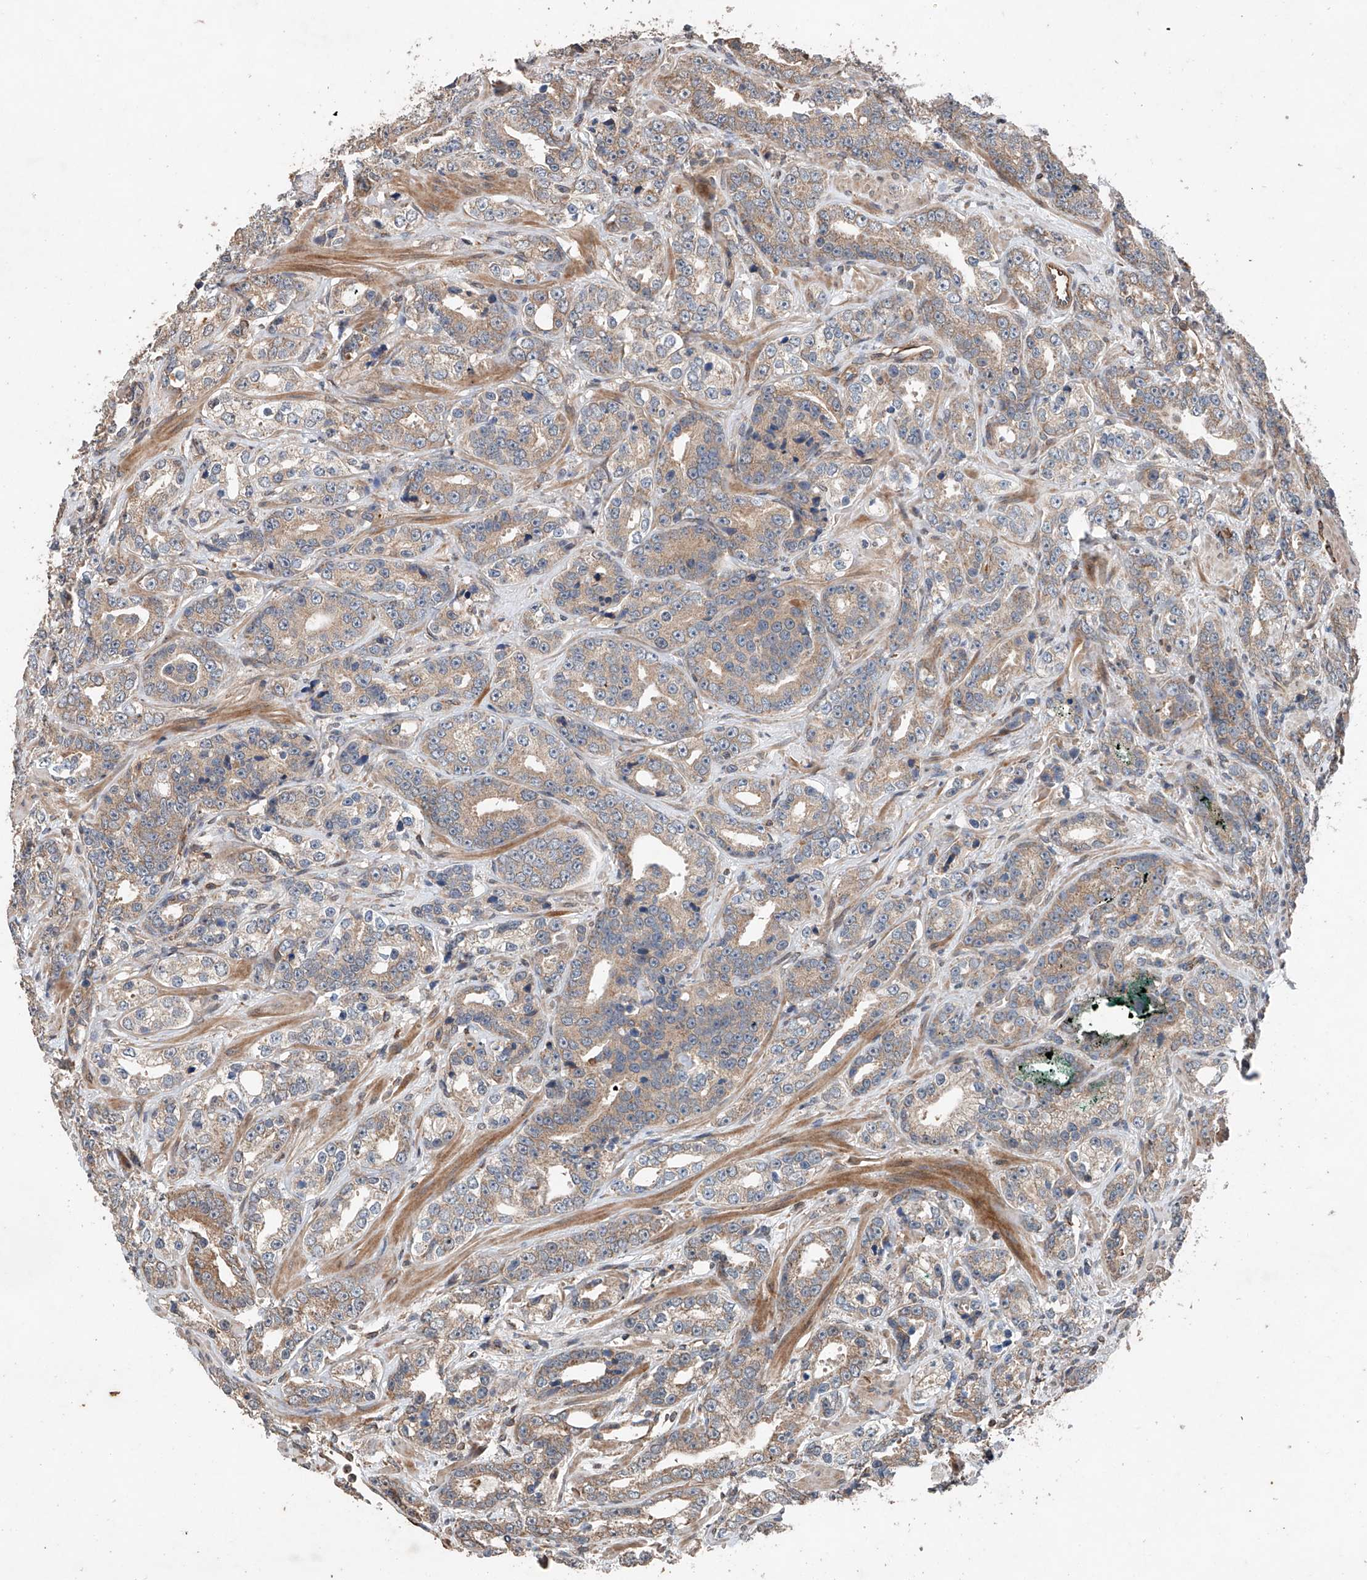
{"staining": {"intensity": "moderate", "quantity": ">75%", "location": "cytoplasmic/membranous"}, "tissue": "prostate cancer", "cell_type": "Tumor cells", "image_type": "cancer", "snomed": [{"axis": "morphology", "description": "Adenocarcinoma, High grade"}, {"axis": "topography", "description": "Prostate"}], "caption": "High-grade adenocarcinoma (prostate) tissue demonstrates moderate cytoplasmic/membranous positivity in about >75% of tumor cells The staining is performed using DAB (3,3'-diaminobenzidine) brown chromogen to label protein expression. The nuclei are counter-stained blue using hematoxylin.", "gene": "AP4B1", "patient": {"sex": "male", "age": 62}}